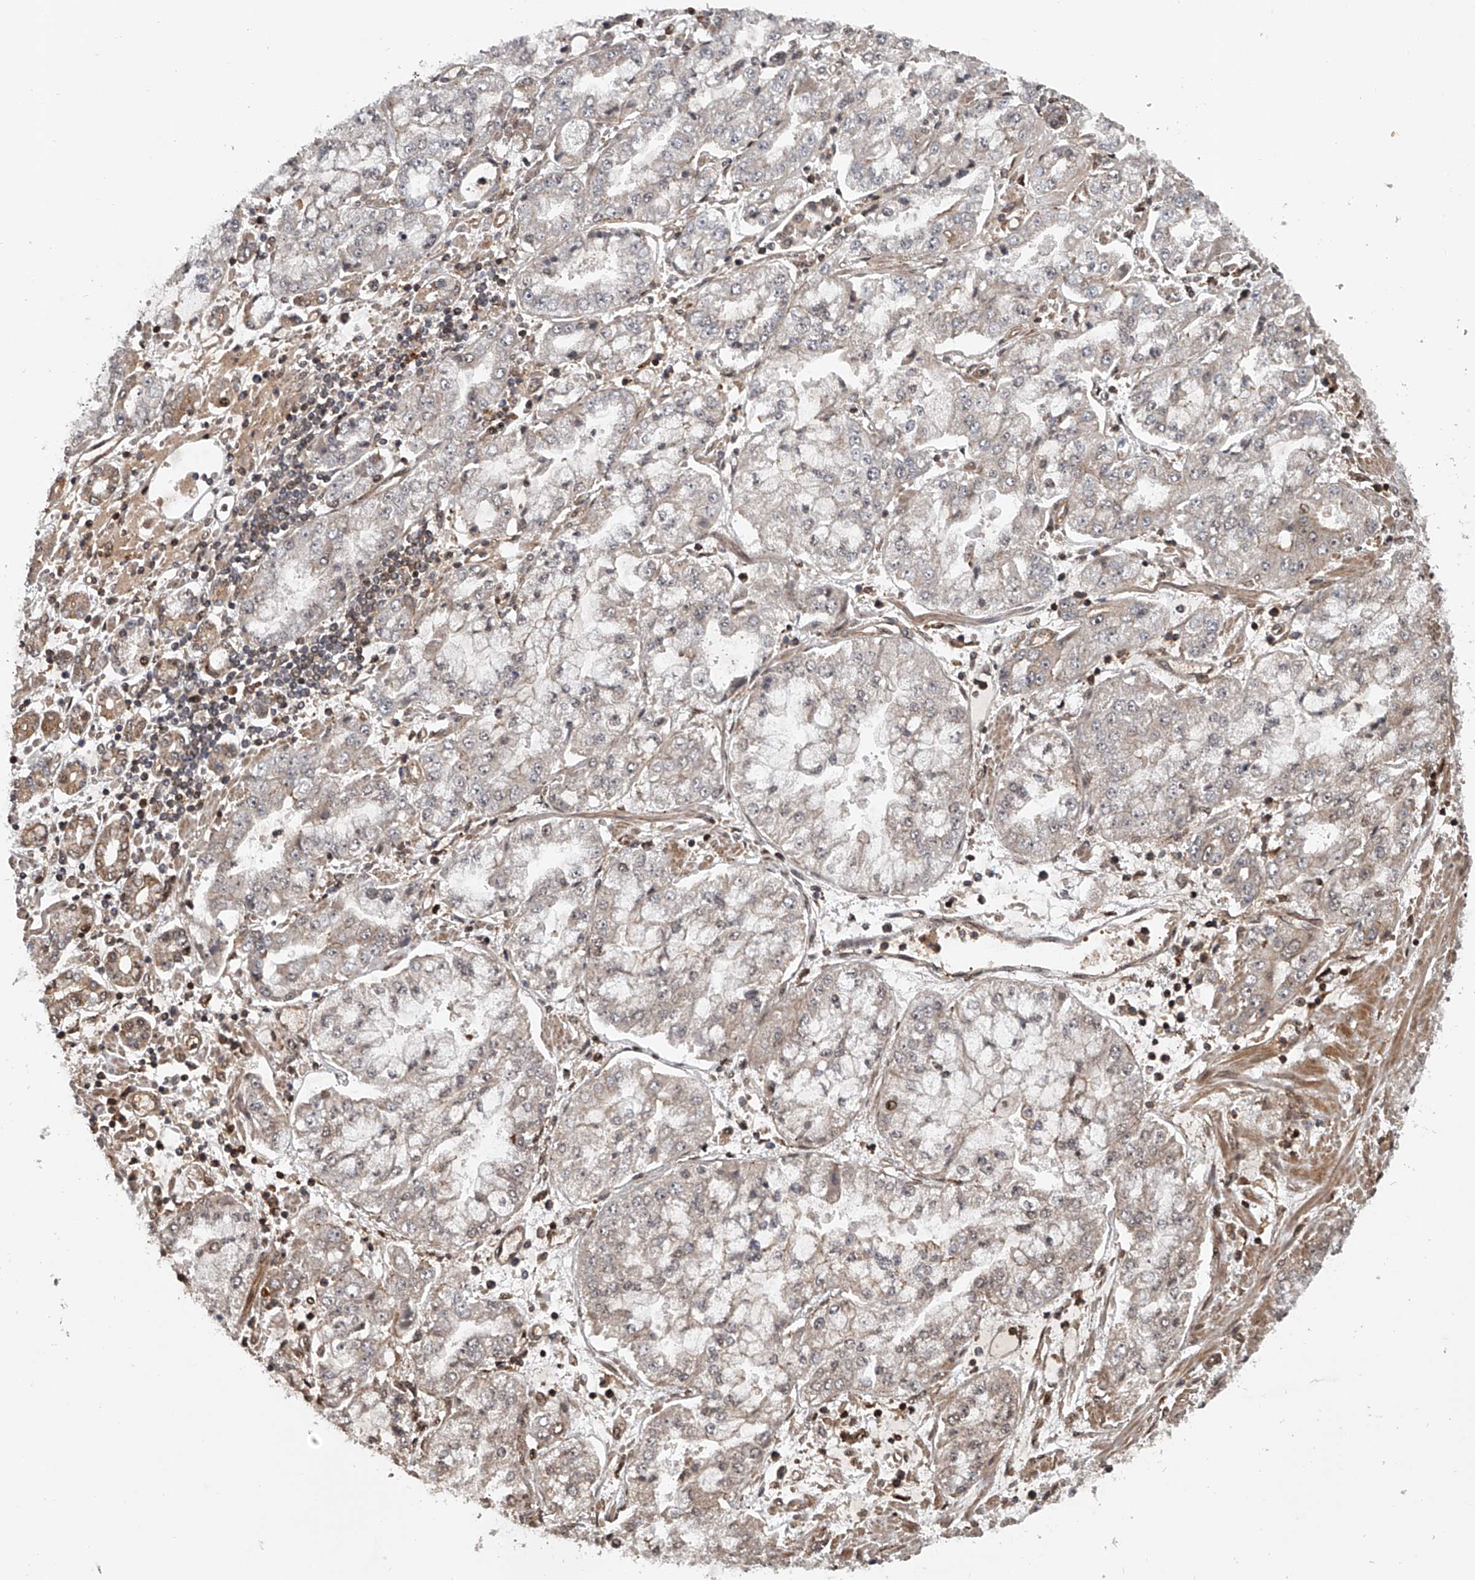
{"staining": {"intensity": "weak", "quantity": "<25%", "location": "cytoplasmic/membranous,nuclear"}, "tissue": "stomach cancer", "cell_type": "Tumor cells", "image_type": "cancer", "snomed": [{"axis": "morphology", "description": "Adenocarcinoma, NOS"}, {"axis": "topography", "description": "Stomach"}], "caption": "Tumor cells are negative for protein expression in human adenocarcinoma (stomach).", "gene": "PLEKHG1", "patient": {"sex": "male", "age": 76}}